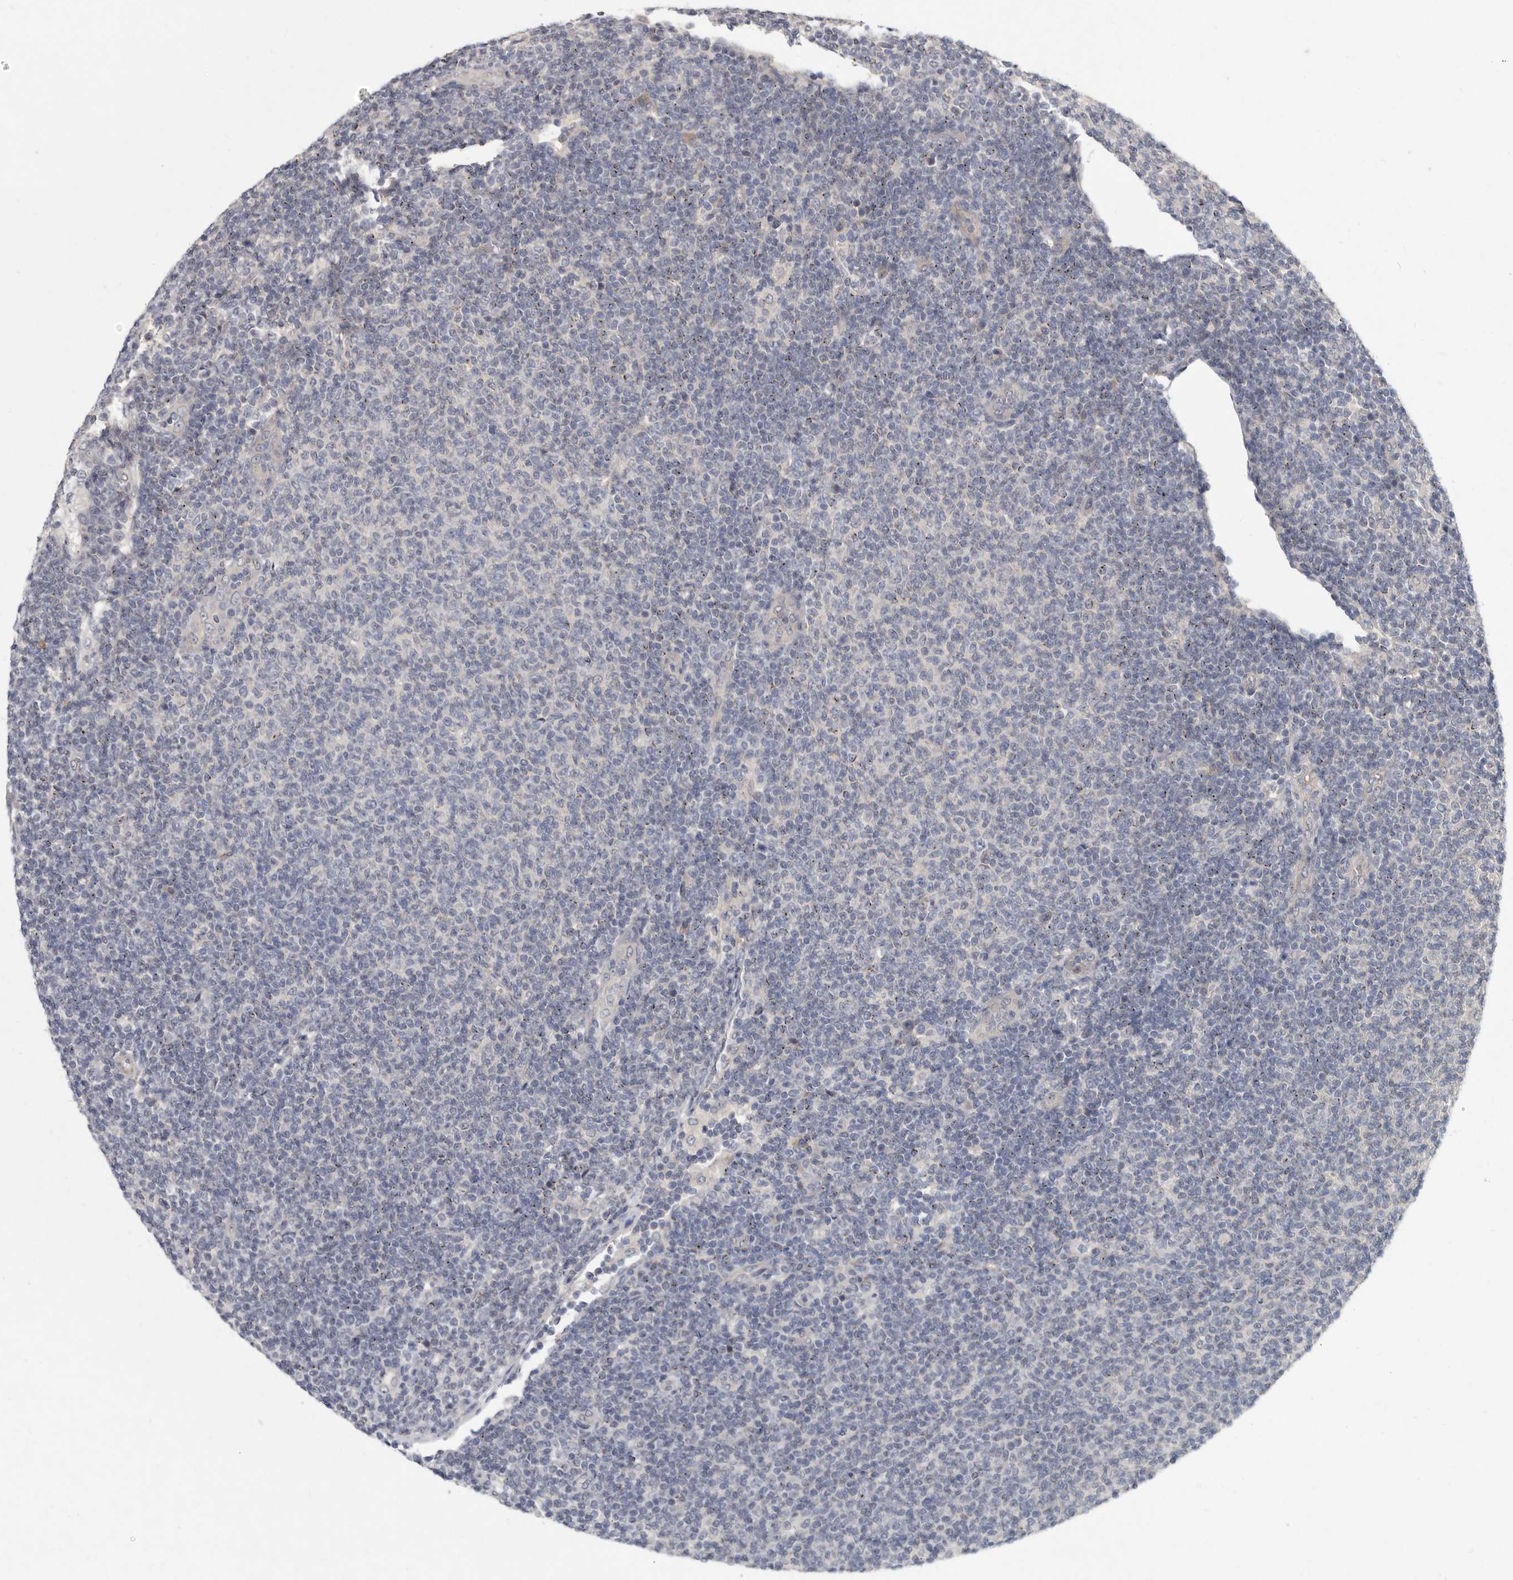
{"staining": {"intensity": "negative", "quantity": "none", "location": "none"}, "tissue": "lymphoma", "cell_type": "Tumor cells", "image_type": "cancer", "snomed": [{"axis": "morphology", "description": "Malignant lymphoma, non-Hodgkin's type, Low grade"}, {"axis": "topography", "description": "Lymph node"}], "caption": "High magnification brightfield microscopy of low-grade malignant lymphoma, non-Hodgkin's type stained with DAB (brown) and counterstained with hematoxylin (blue): tumor cells show no significant positivity.", "gene": "SLC22A1", "patient": {"sex": "male", "age": 66}}